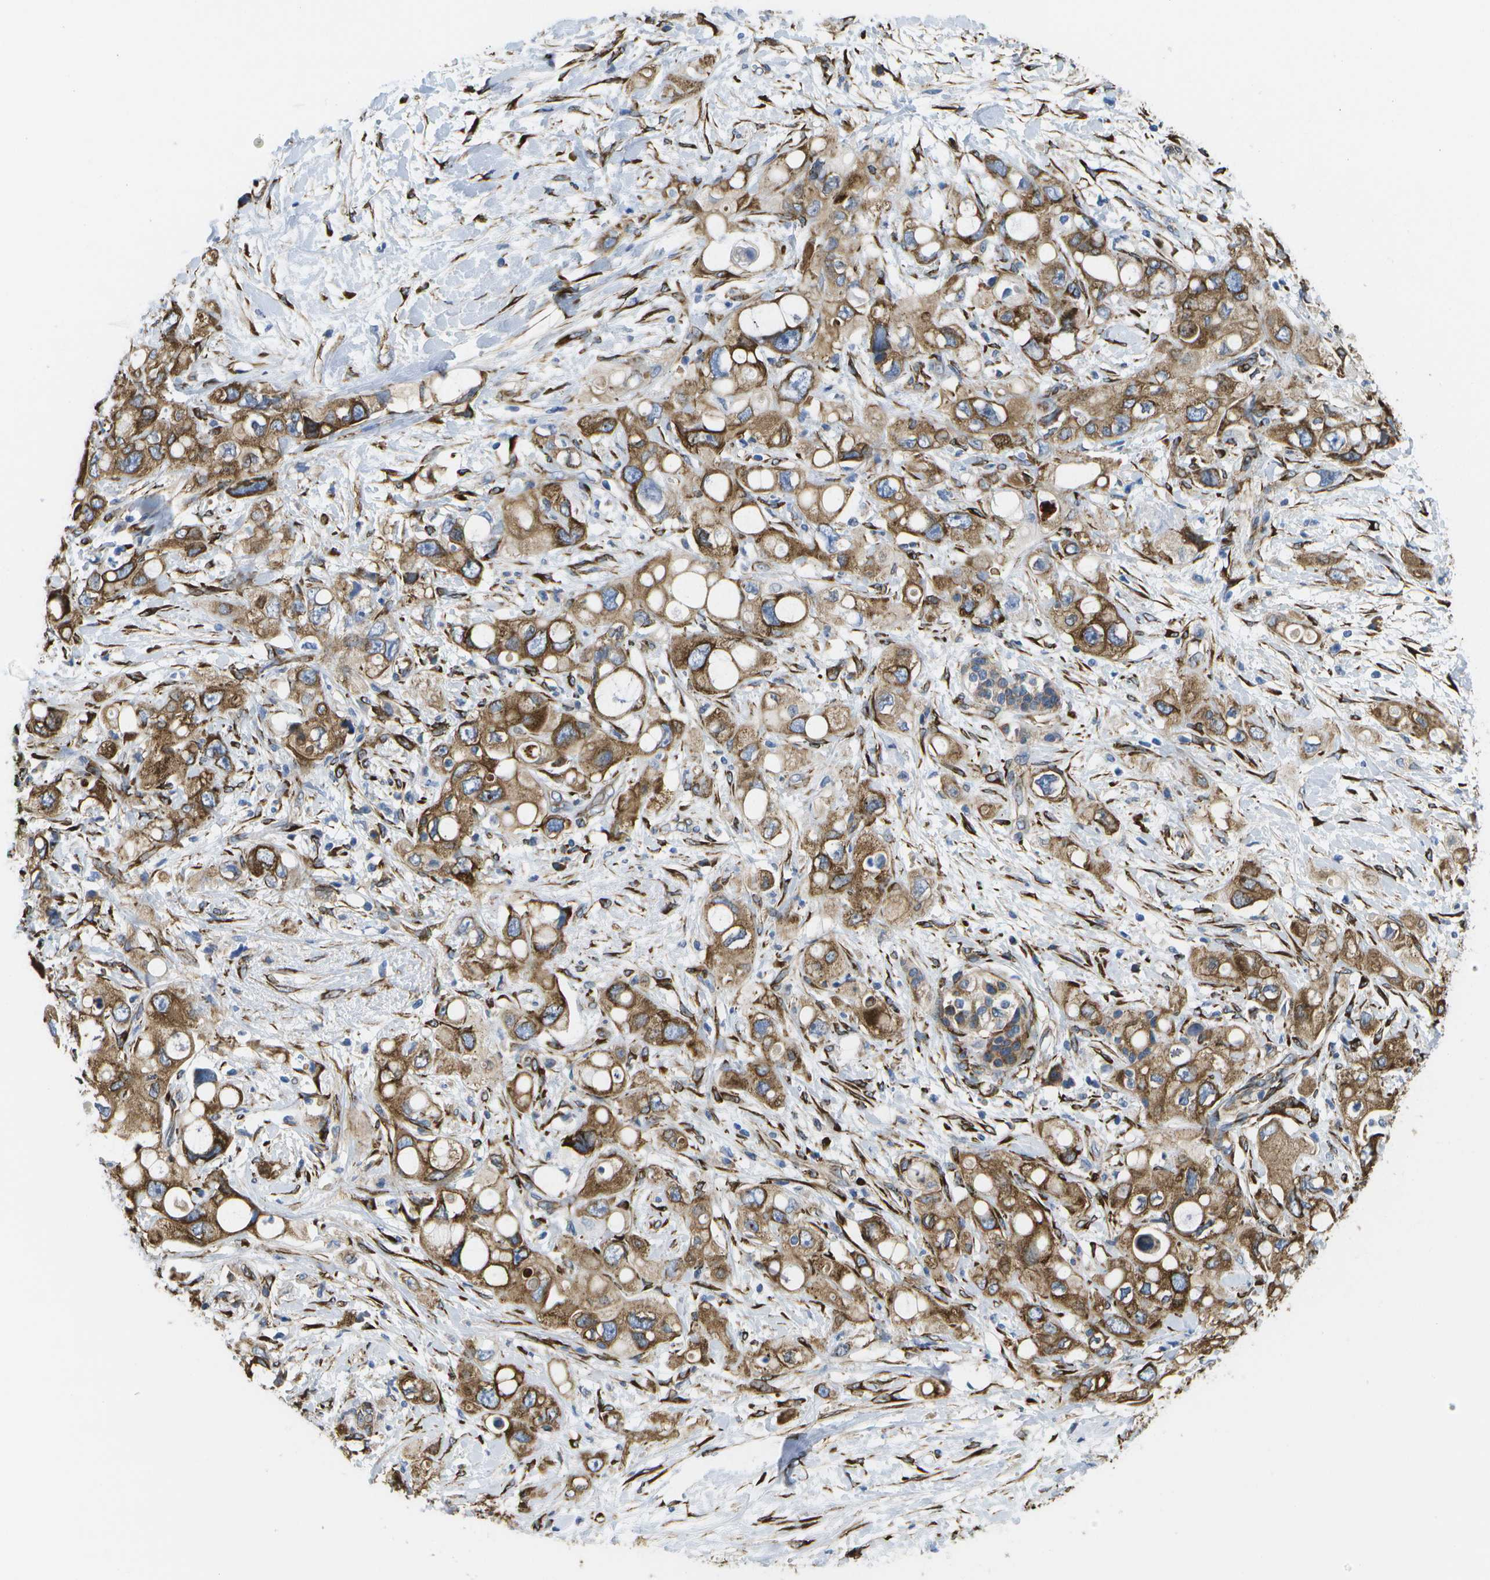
{"staining": {"intensity": "moderate", "quantity": ">75%", "location": "cytoplasmic/membranous"}, "tissue": "pancreatic cancer", "cell_type": "Tumor cells", "image_type": "cancer", "snomed": [{"axis": "morphology", "description": "Adenocarcinoma, NOS"}, {"axis": "topography", "description": "Pancreas"}], "caption": "Immunohistochemical staining of adenocarcinoma (pancreatic) reveals medium levels of moderate cytoplasmic/membranous positivity in about >75% of tumor cells. The protein is shown in brown color, while the nuclei are stained blue.", "gene": "ZDHHC17", "patient": {"sex": "female", "age": 56}}